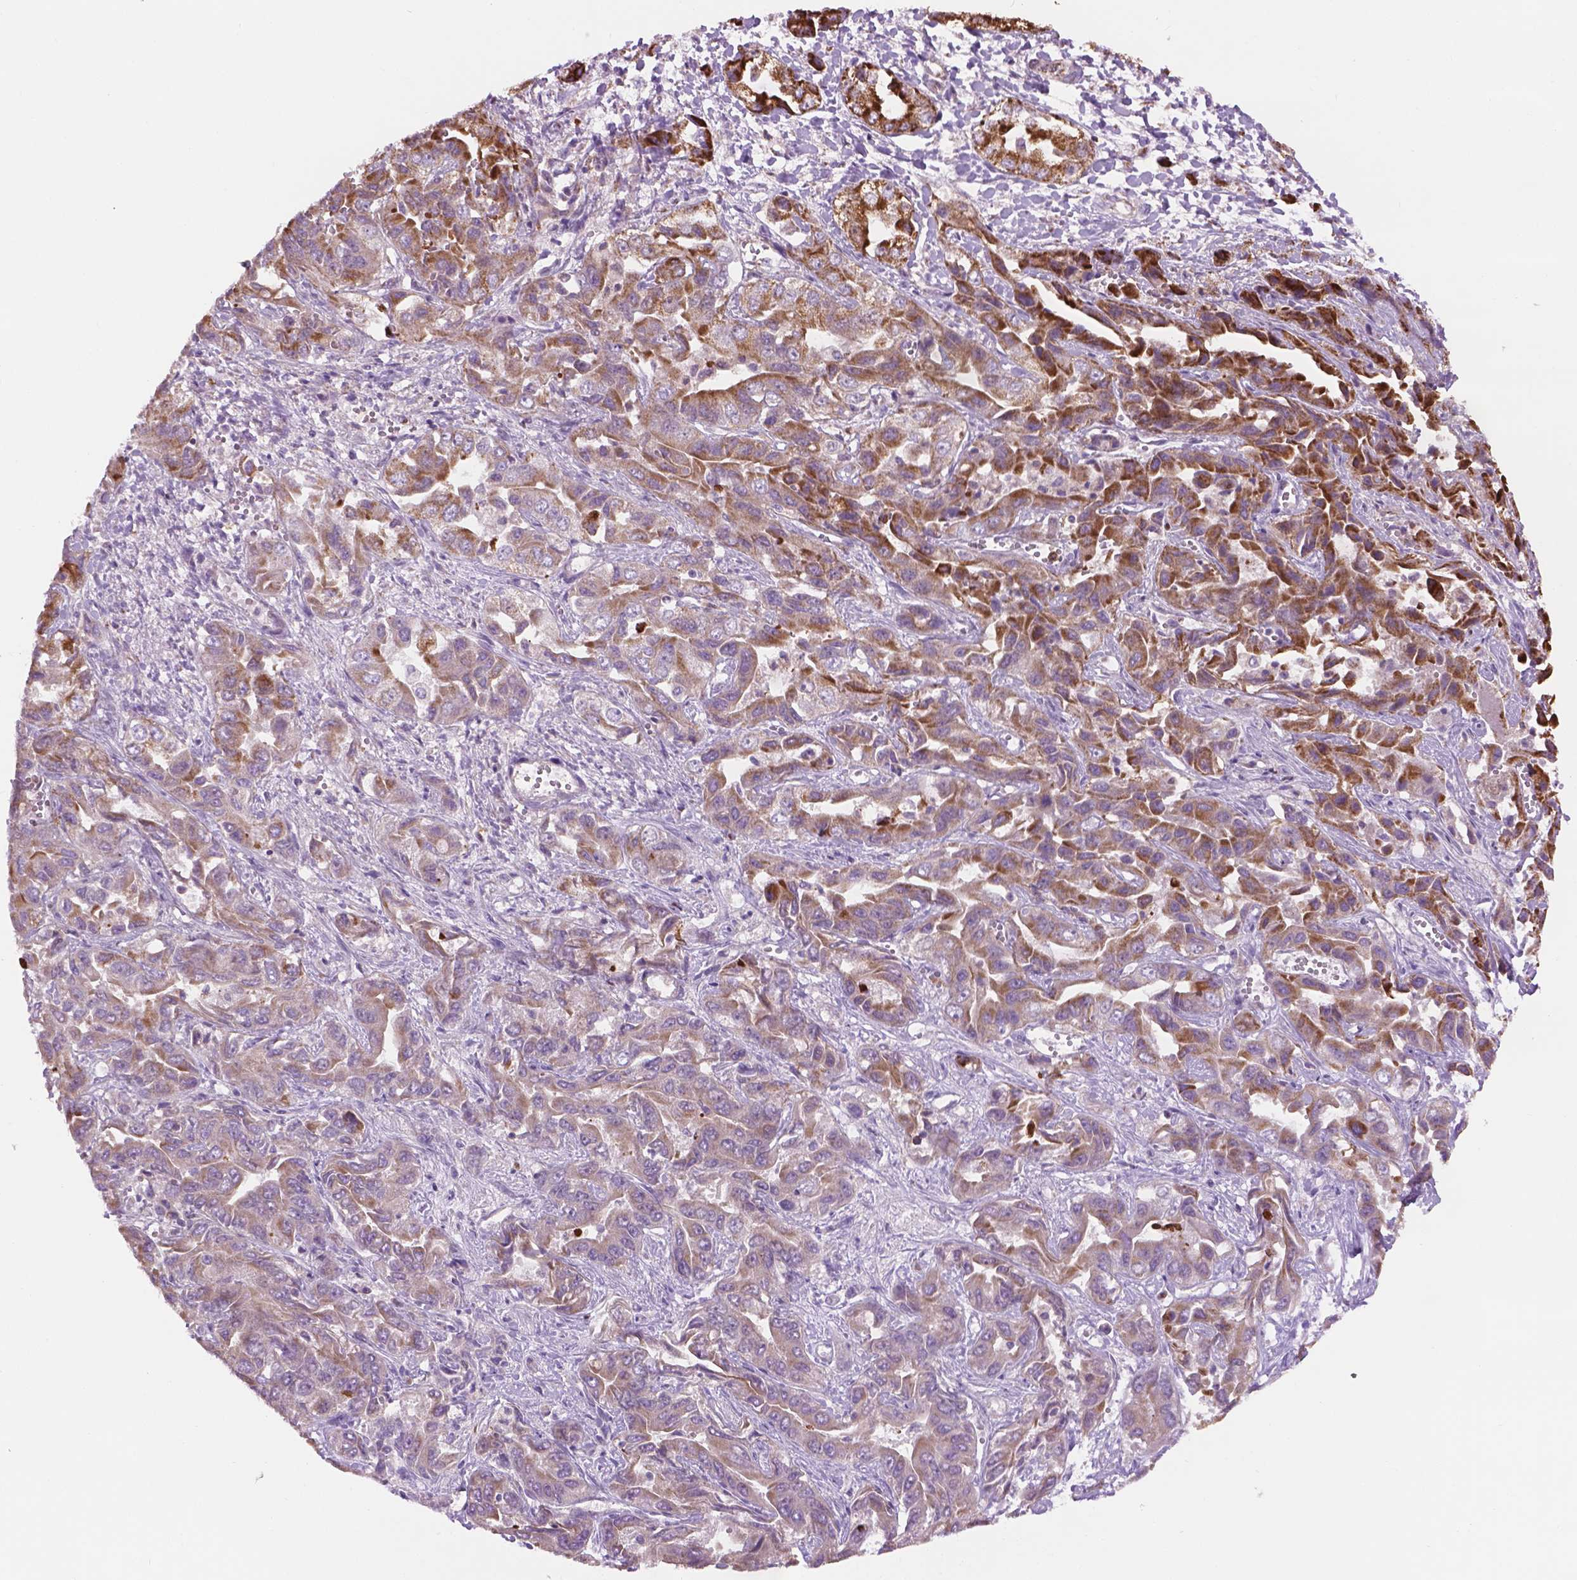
{"staining": {"intensity": "moderate", "quantity": ">75%", "location": "cytoplasmic/membranous"}, "tissue": "liver cancer", "cell_type": "Tumor cells", "image_type": "cancer", "snomed": [{"axis": "morphology", "description": "Cholangiocarcinoma"}, {"axis": "topography", "description": "Liver"}], "caption": "Liver cholangiocarcinoma stained with a protein marker shows moderate staining in tumor cells.", "gene": "PIBF1", "patient": {"sex": "female", "age": 52}}